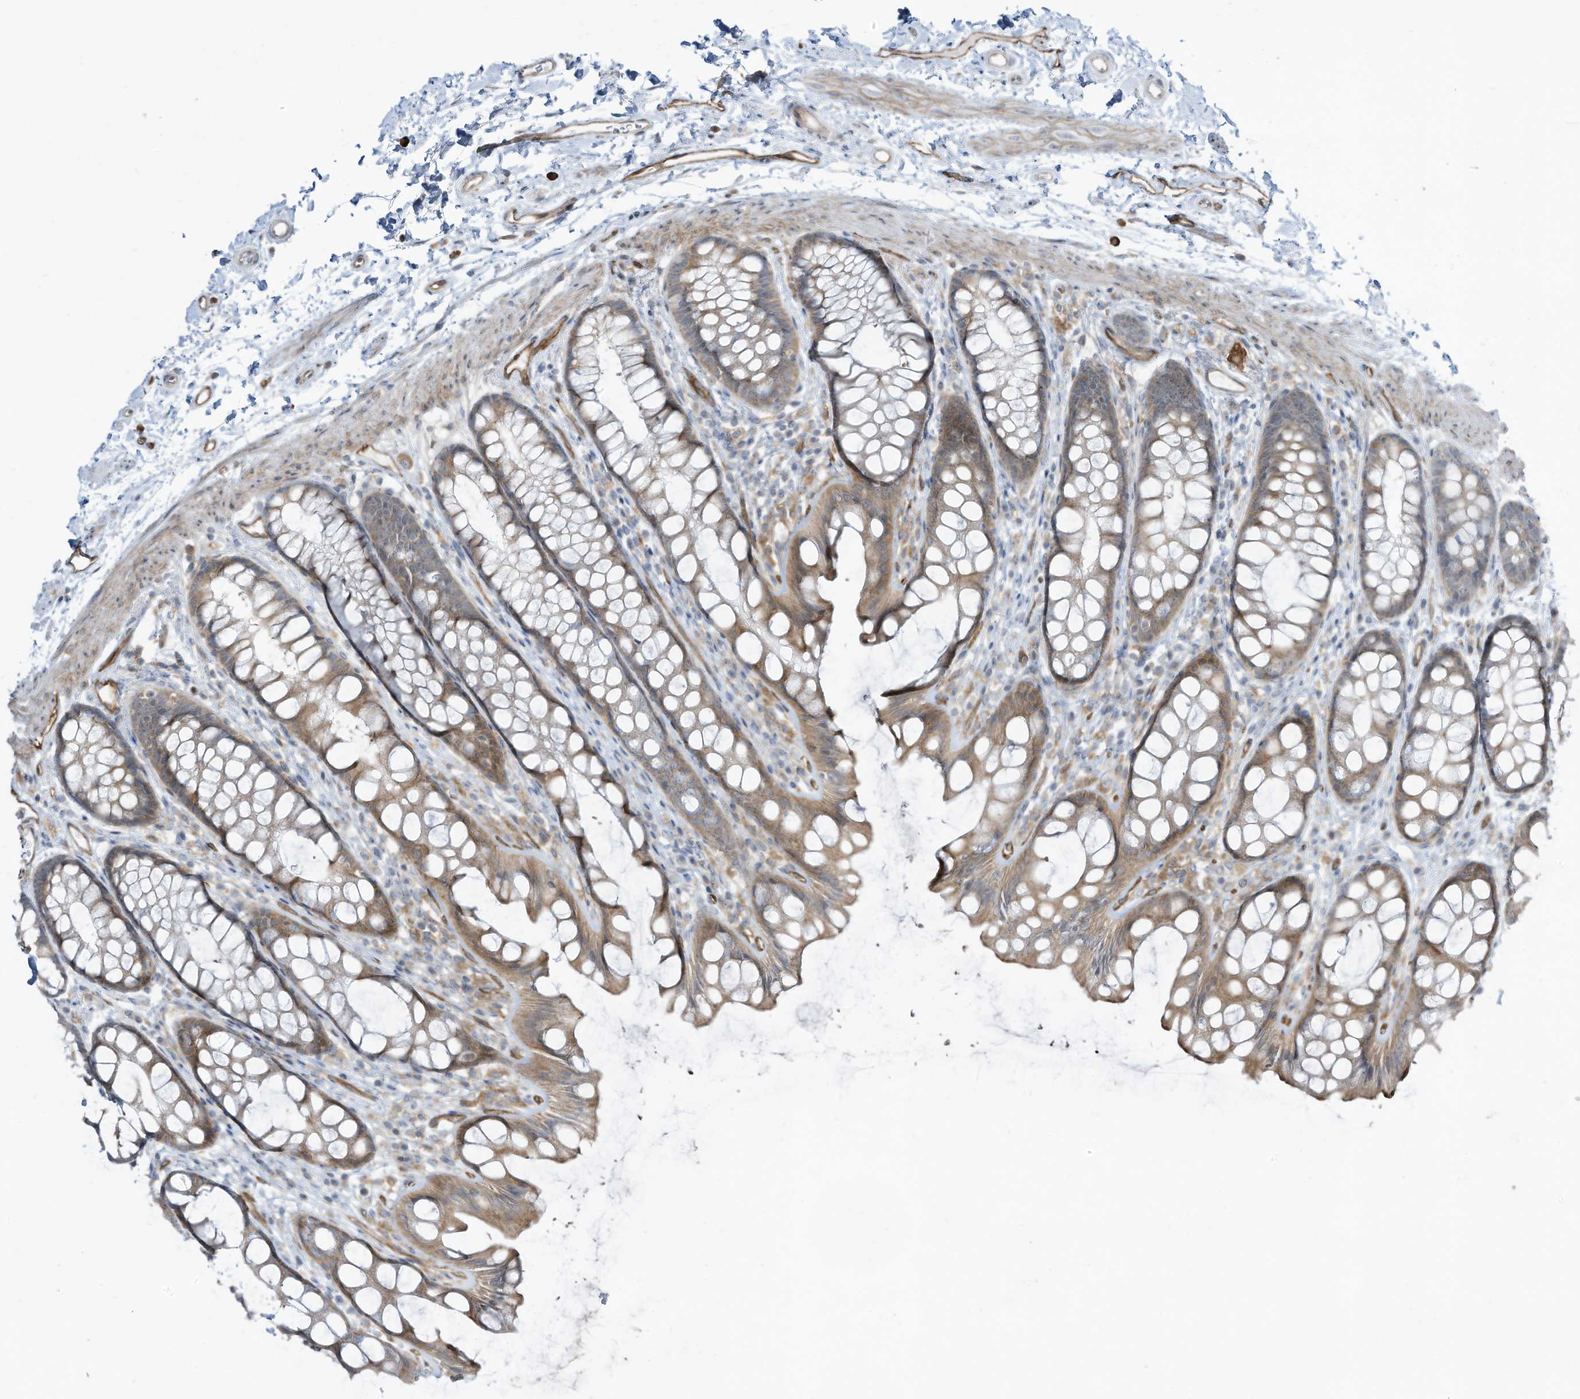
{"staining": {"intensity": "weak", "quantity": ">75%", "location": "cytoplasmic/membranous"}, "tissue": "rectum", "cell_type": "Glandular cells", "image_type": "normal", "snomed": [{"axis": "morphology", "description": "Normal tissue, NOS"}, {"axis": "topography", "description": "Rectum"}], "caption": "Immunohistochemical staining of unremarkable human rectum exhibits weak cytoplasmic/membranous protein staining in about >75% of glandular cells.", "gene": "DZIP3", "patient": {"sex": "female", "age": 65}}